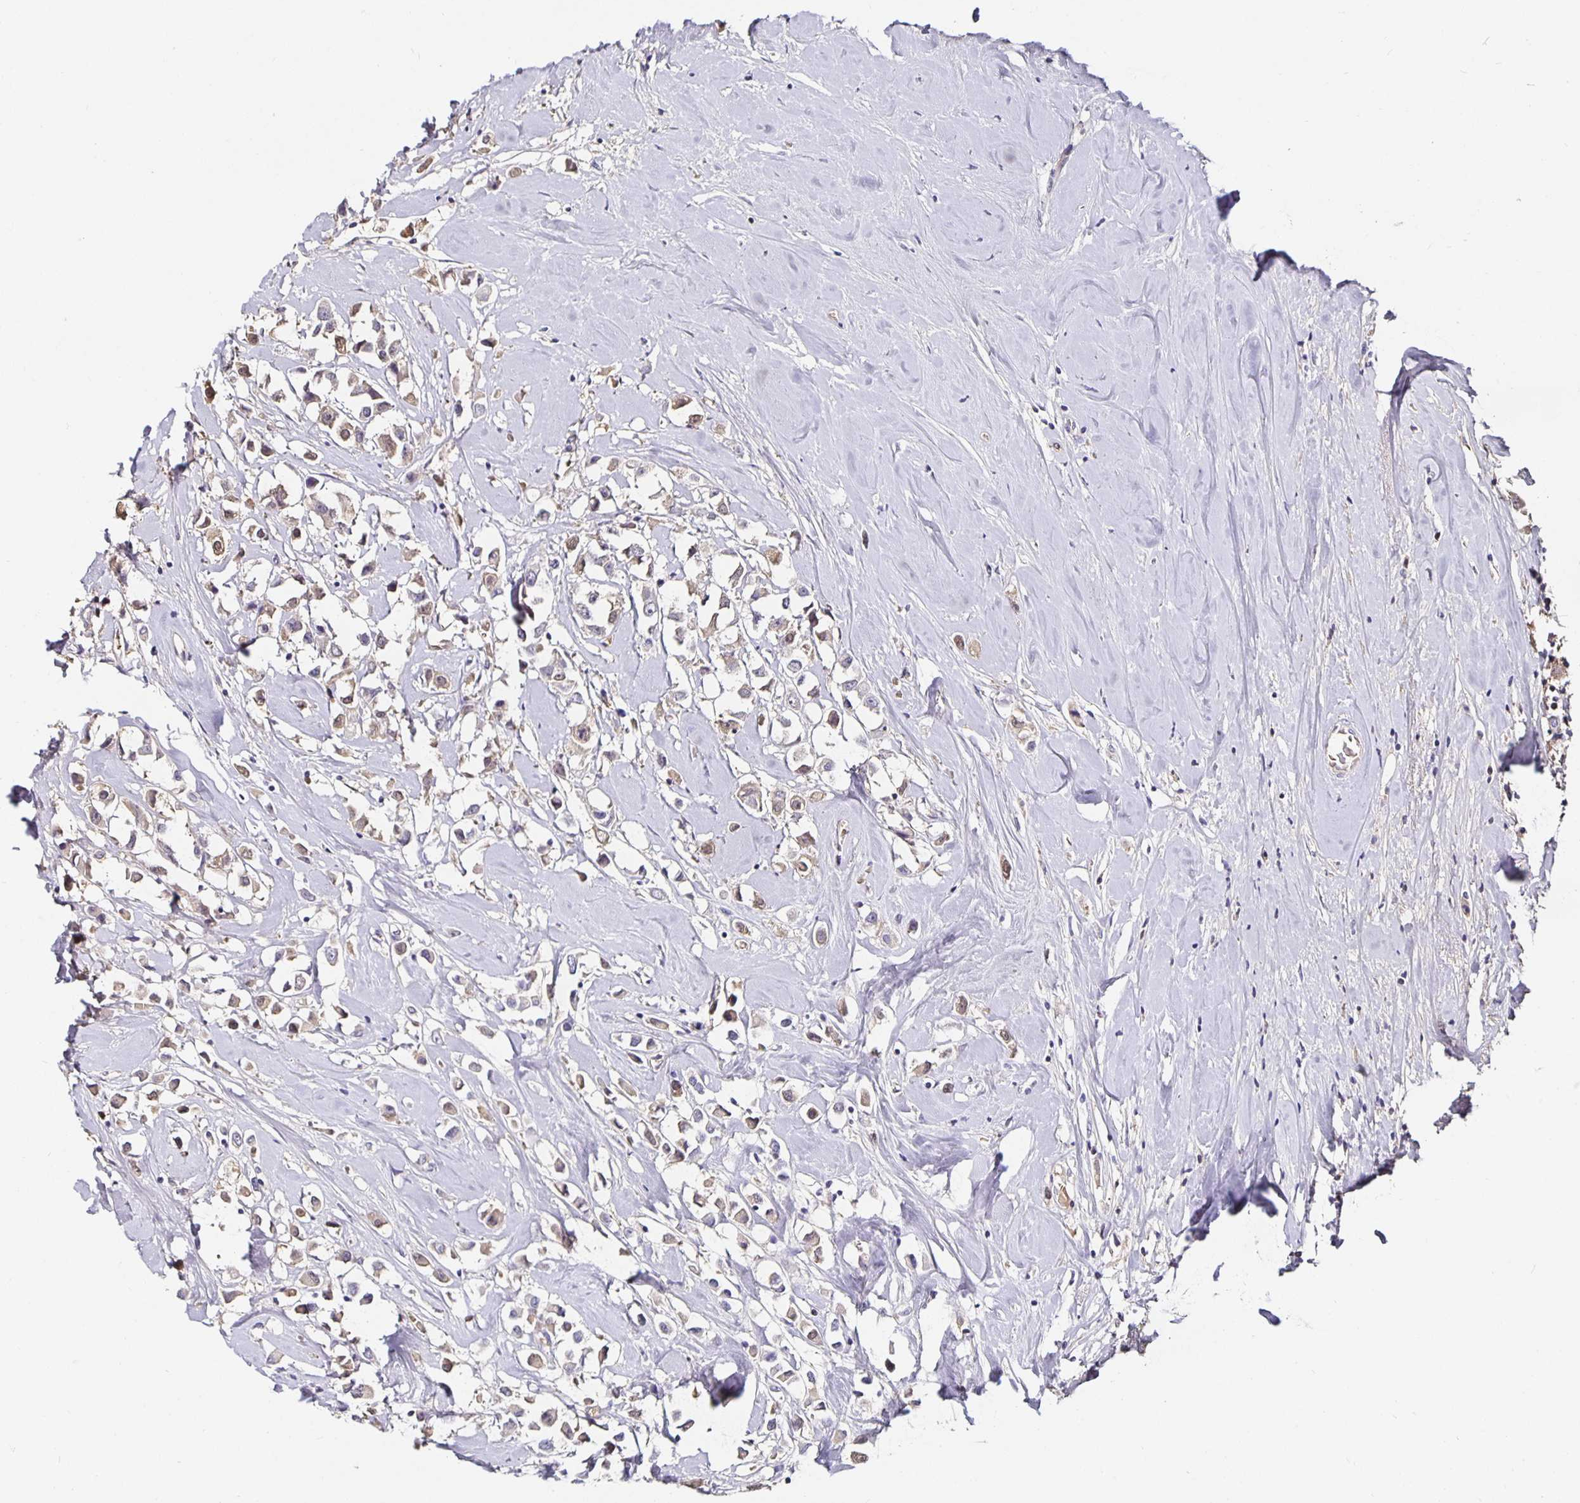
{"staining": {"intensity": "moderate", "quantity": ">75%", "location": "cytoplasmic/membranous"}, "tissue": "breast cancer", "cell_type": "Tumor cells", "image_type": "cancer", "snomed": [{"axis": "morphology", "description": "Duct carcinoma"}, {"axis": "topography", "description": "Breast"}], "caption": "Protein expression analysis of intraductal carcinoma (breast) exhibits moderate cytoplasmic/membranous expression in about >75% of tumor cells.", "gene": "TTR", "patient": {"sex": "female", "age": 61}}